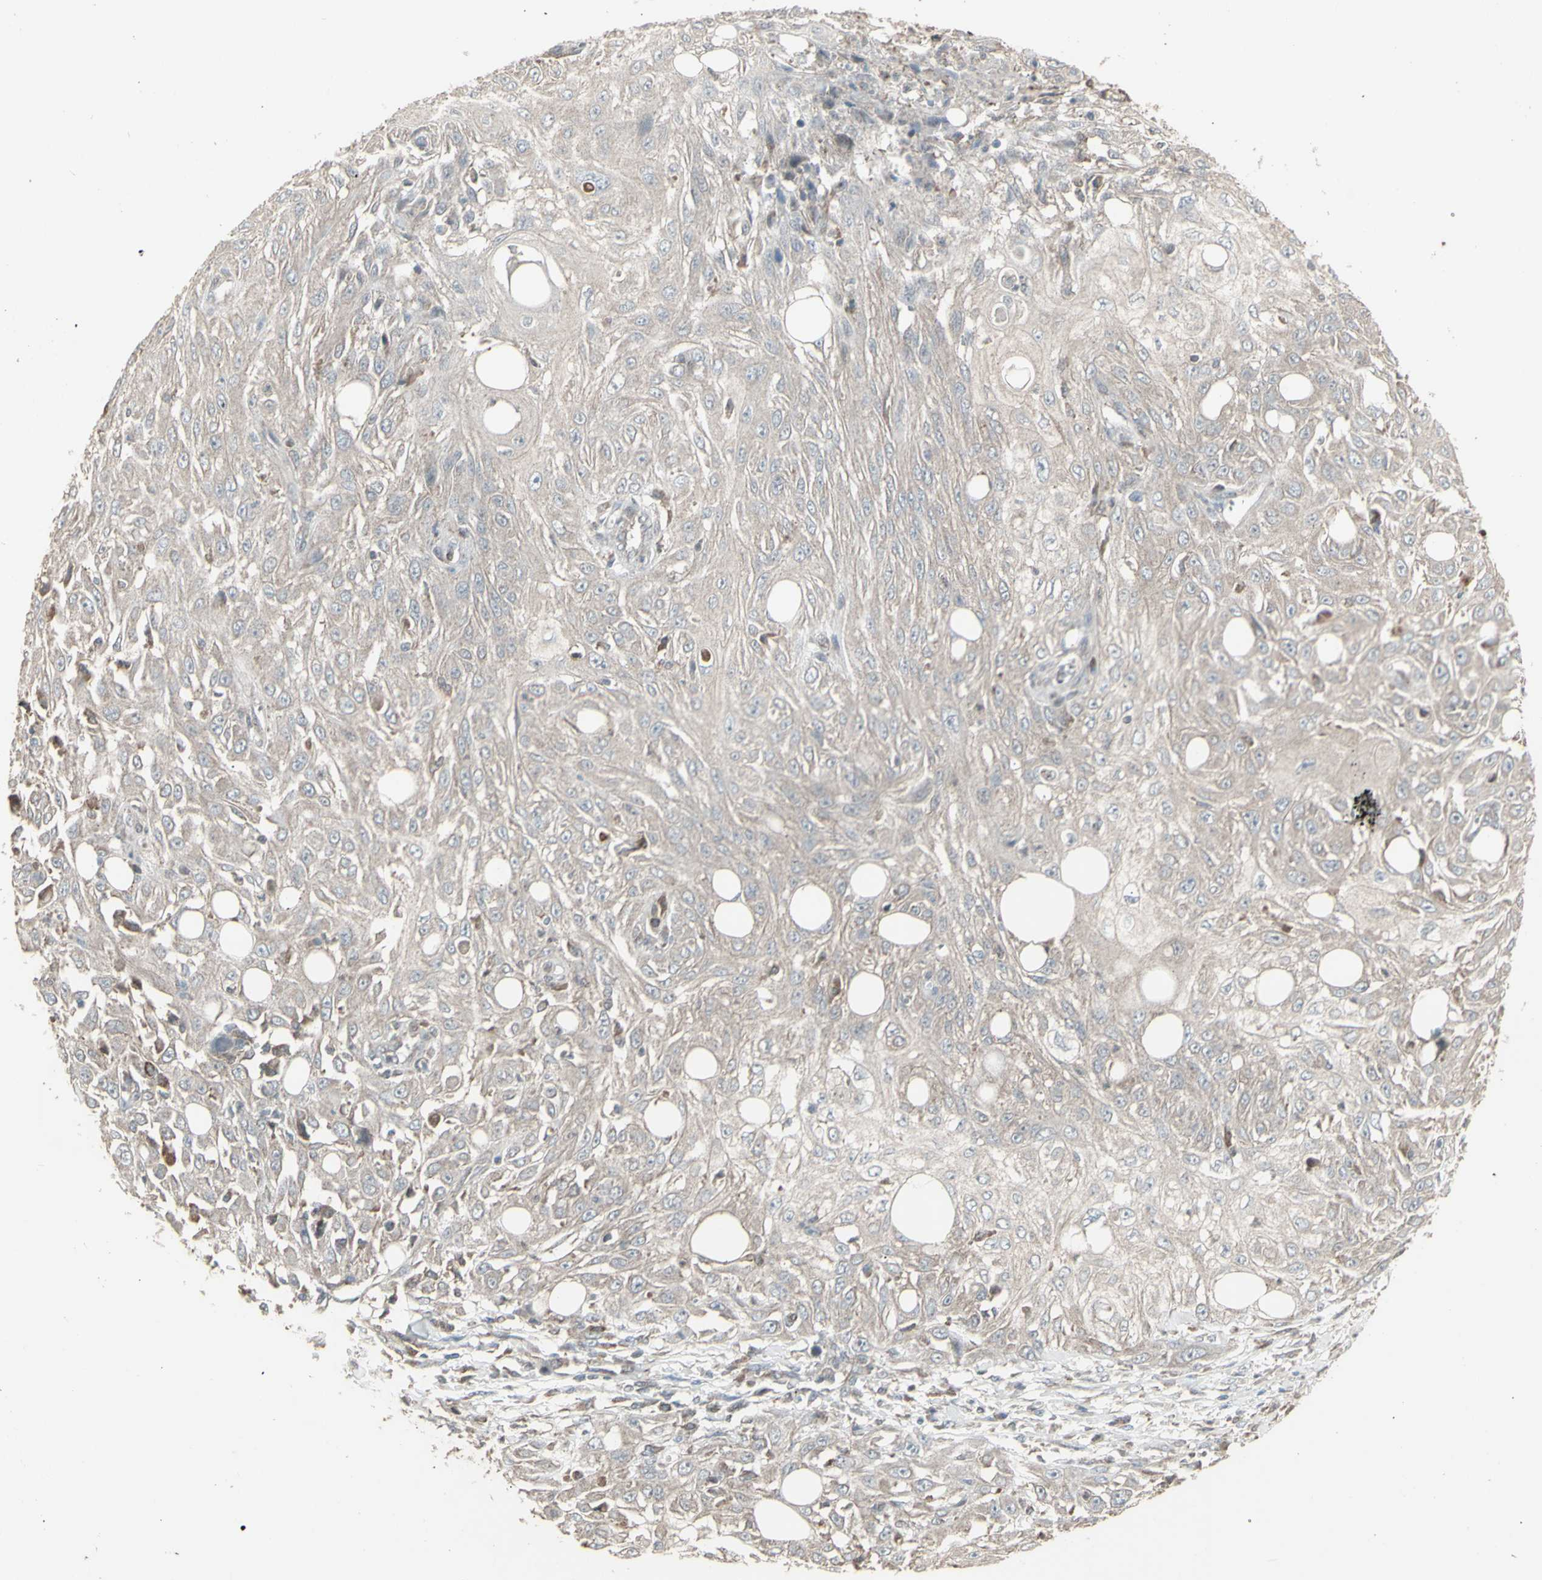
{"staining": {"intensity": "weak", "quantity": ">75%", "location": "cytoplasmic/membranous"}, "tissue": "skin cancer", "cell_type": "Tumor cells", "image_type": "cancer", "snomed": [{"axis": "morphology", "description": "Squamous cell carcinoma, NOS"}, {"axis": "topography", "description": "Skin"}], "caption": "IHC of squamous cell carcinoma (skin) exhibits low levels of weak cytoplasmic/membranous expression in about >75% of tumor cells.", "gene": "RNASEL", "patient": {"sex": "male", "age": 75}}